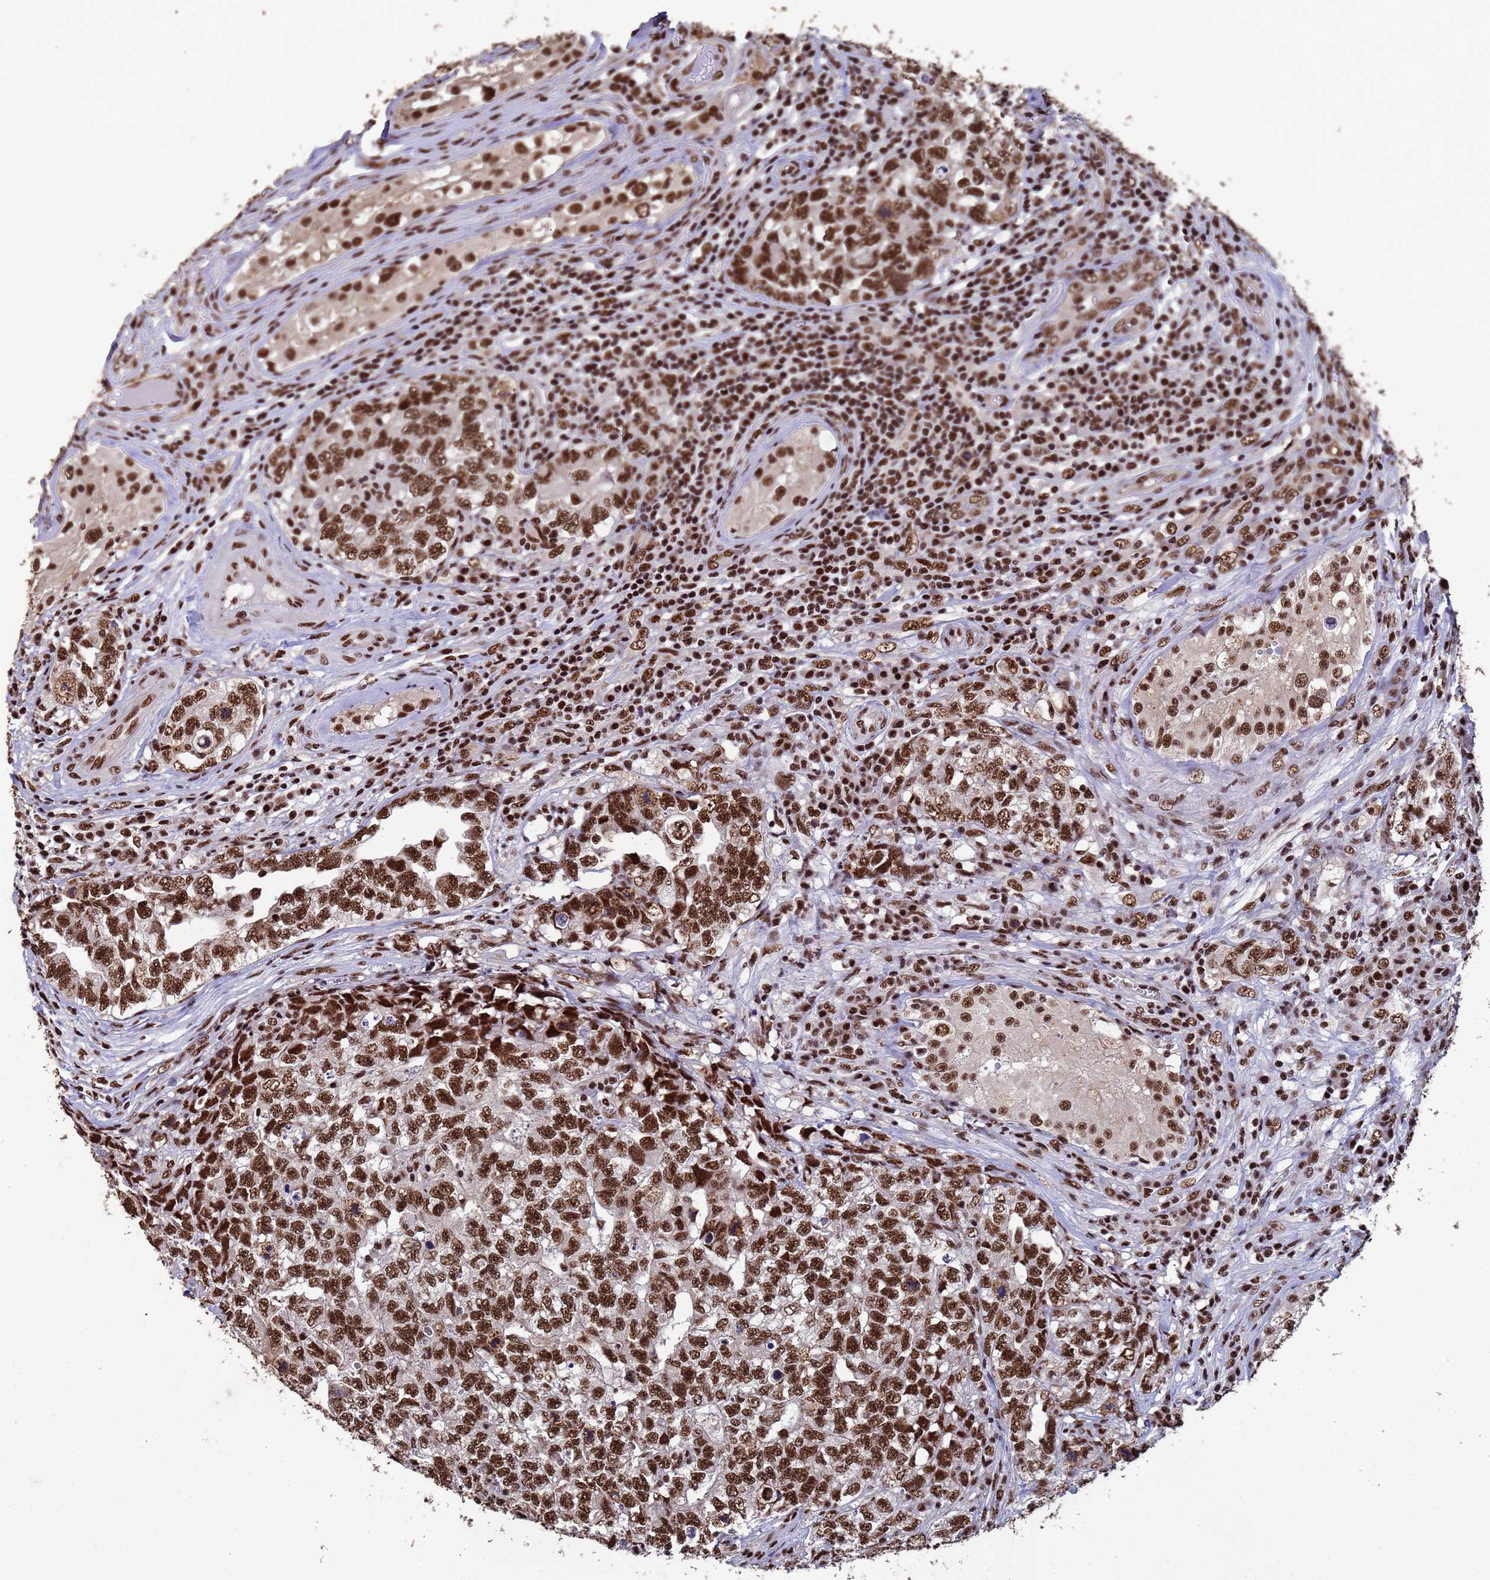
{"staining": {"intensity": "strong", "quantity": ">75%", "location": "nuclear"}, "tissue": "testis cancer", "cell_type": "Tumor cells", "image_type": "cancer", "snomed": [{"axis": "morphology", "description": "Carcinoma, Embryonal, NOS"}, {"axis": "topography", "description": "Testis"}], "caption": "Protein staining by IHC displays strong nuclear expression in approximately >75% of tumor cells in testis cancer.", "gene": "SF3B2", "patient": {"sex": "male", "age": 31}}